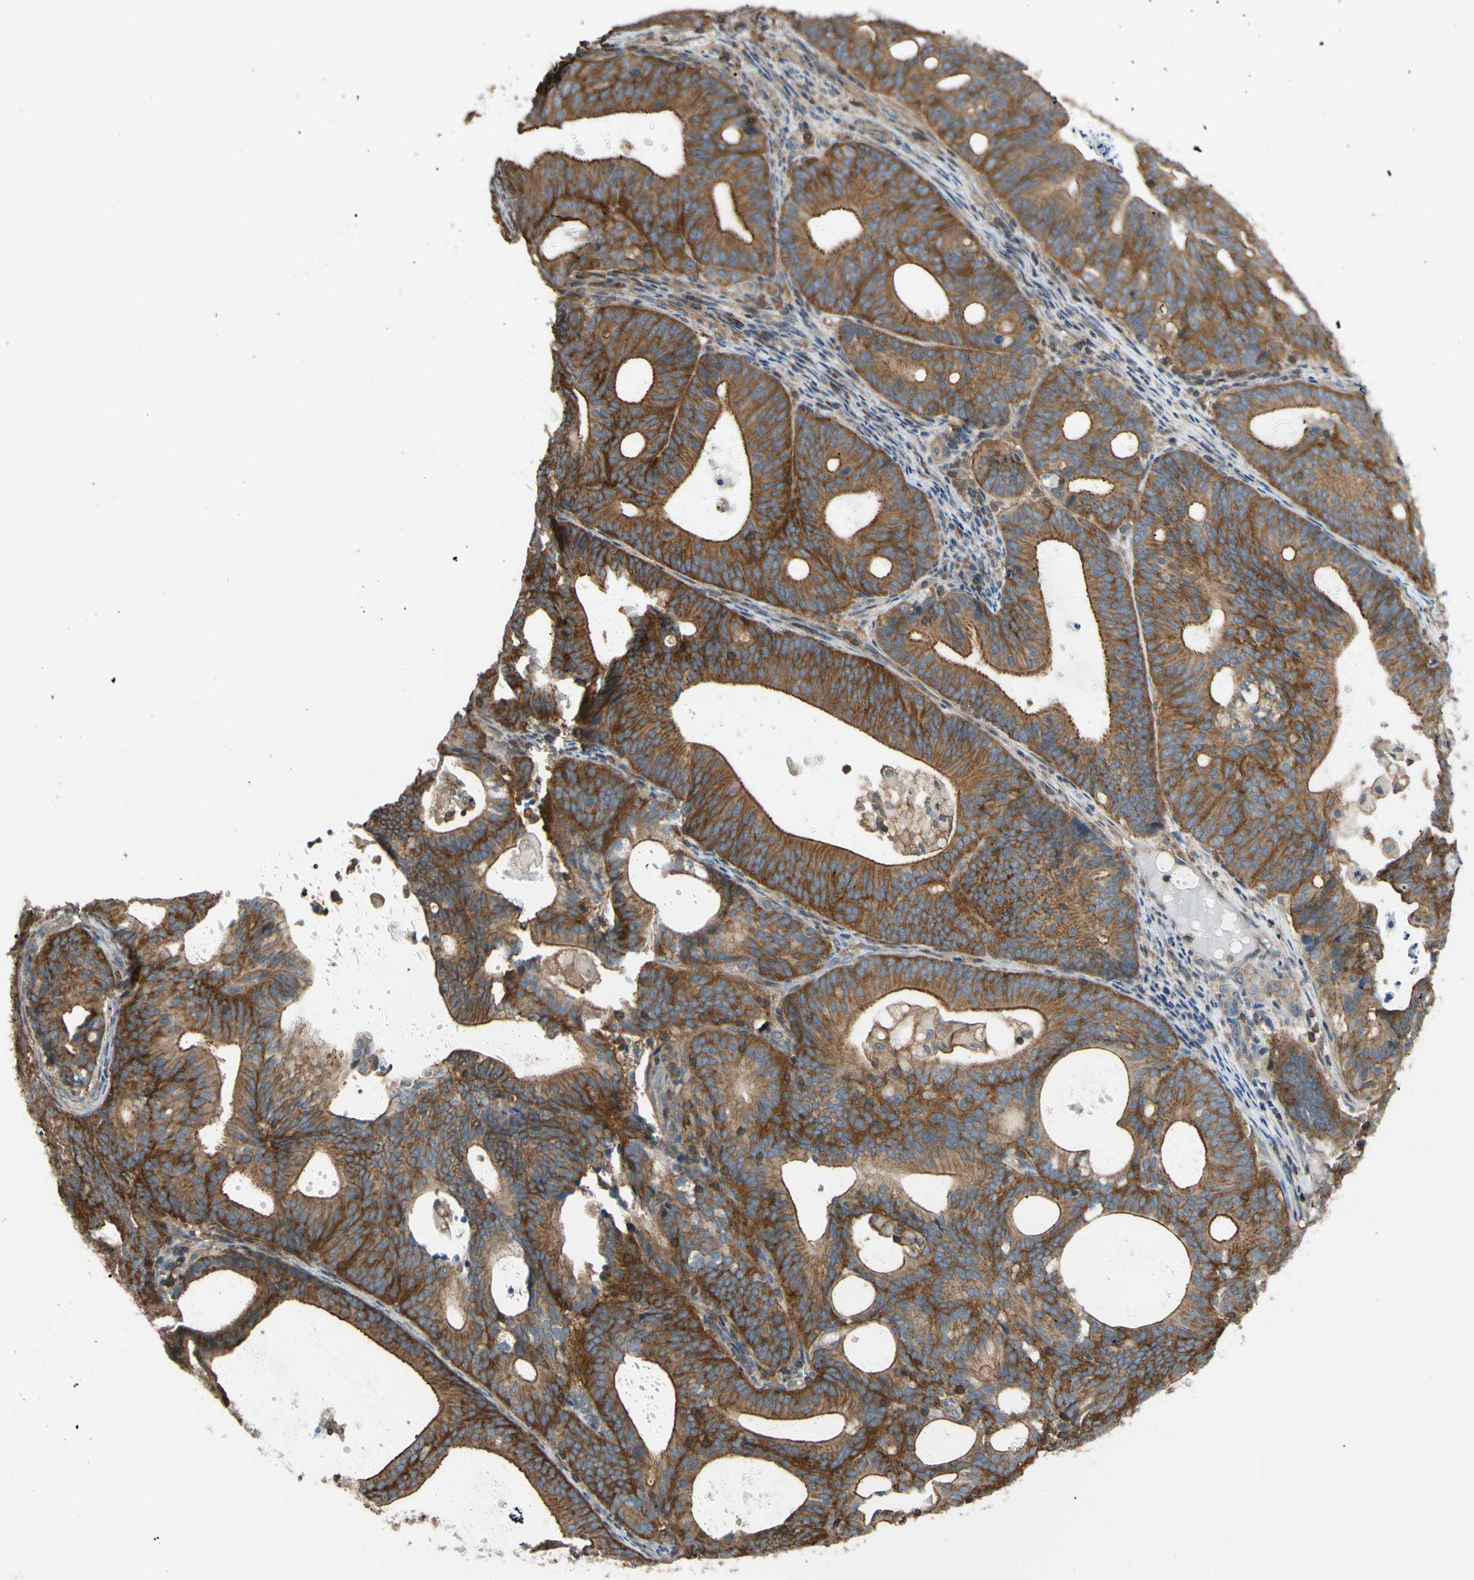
{"staining": {"intensity": "strong", "quantity": ">75%", "location": "cytoplasmic/membranous"}, "tissue": "endometrial cancer", "cell_type": "Tumor cells", "image_type": "cancer", "snomed": [{"axis": "morphology", "description": "Adenocarcinoma, NOS"}, {"axis": "topography", "description": "Uterus"}], "caption": "Human endometrial cancer (adenocarcinoma) stained for a protein (brown) exhibits strong cytoplasmic/membranous positive expression in about >75% of tumor cells.", "gene": "ADD3", "patient": {"sex": "female", "age": 83}}